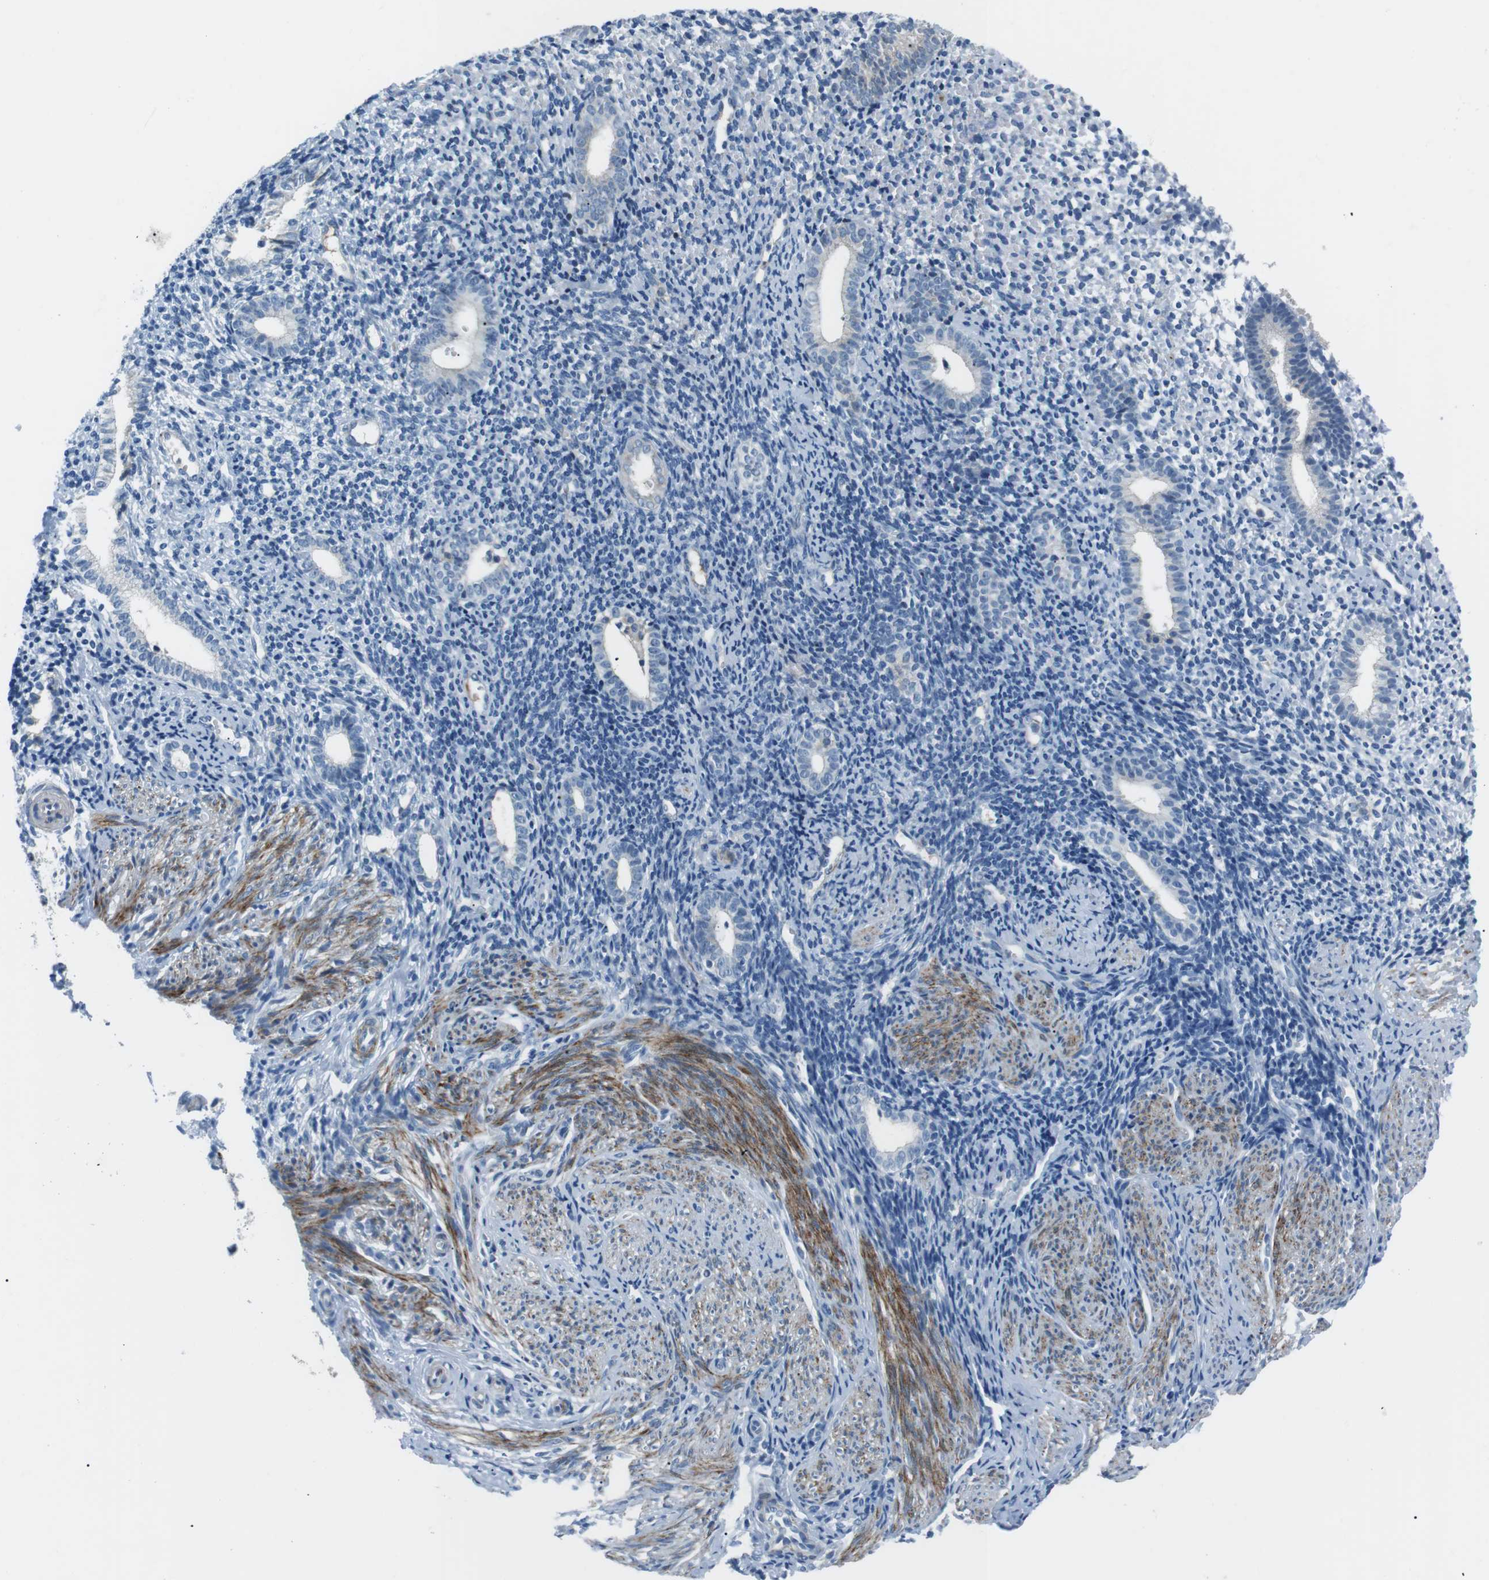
{"staining": {"intensity": "negative", "quantity": "none", "location": "none"}, "tissue": "endometrium", "cell_type": "Cells in endometrial stroma", "image_type": "normal", "snomed": [{"axis": "morphology", "description": "Normal tissue, NOS"}, {"axis": "topography", "description": "Endometrium"}], "caption": "This is a micrograph of immunohistochemistry (IHC) staining of unremarkable endometrium, which shows no expression in cells in endometrial stroma. (Immunohistochemistry (ihc), brightfield microscopy, high magnification).", "gene": "ARVCF", "patient": {"sex": "female", "age": 50}}